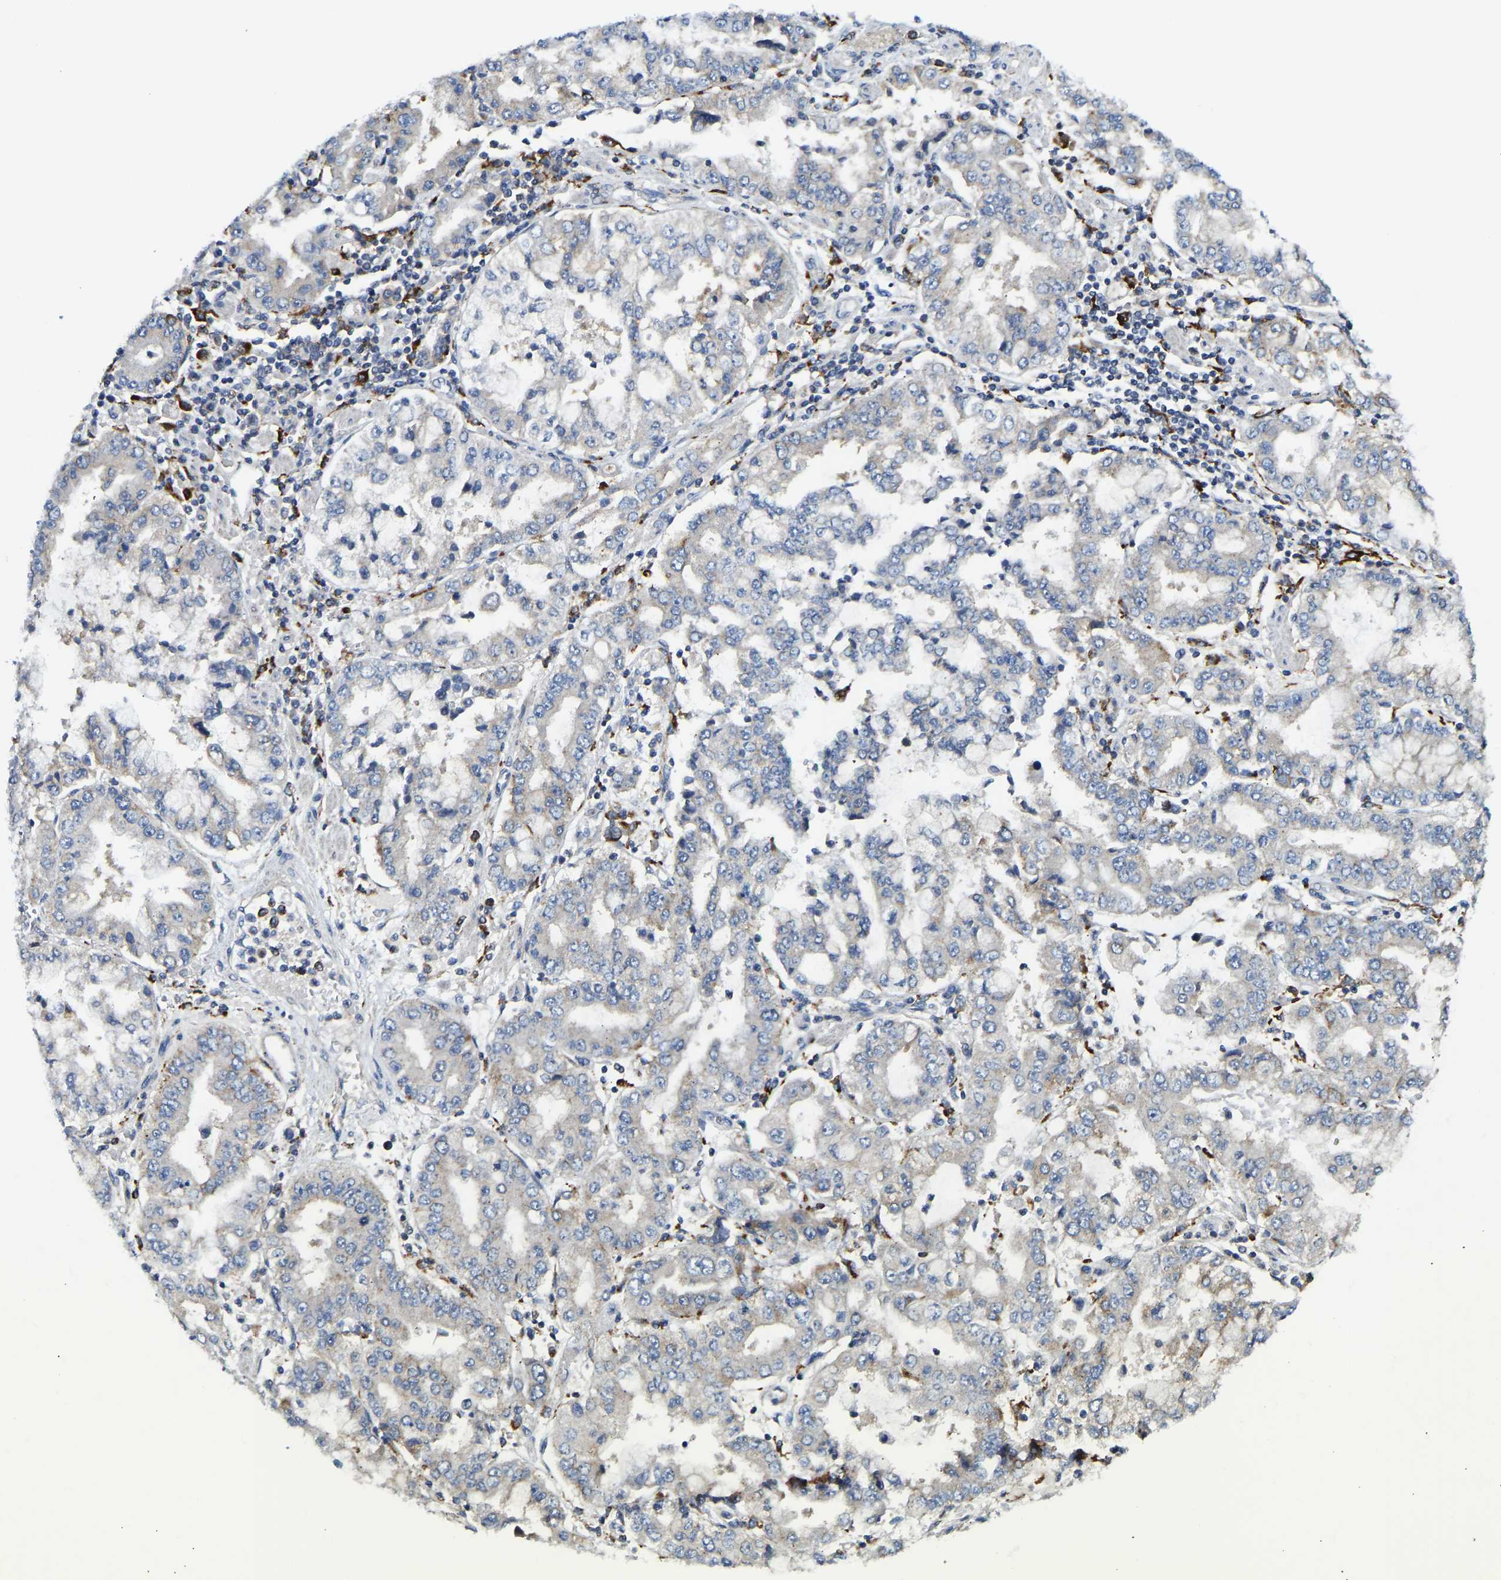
{"staining": {"intensity": "negative", "quantity": "none", "location": "none"}, "tissue": "stomach cancer", "cell_type": "Tumor cells", "image_type": "cancer", "snomed": [{"axis": "morphology", "description": "Adenocarcinoma, NOS"}, {"axis": "topography", "description": "Stomach"}], "caption": "High magnification brightfield microscopy of stomach cancer (adenocarcinoma) stained with DAB (3,3'-diaminobenzidine) (brown) and counterstained with hematoxylin (blue): tumor cells show no significant staining. (DAB IHC visualized using brightfield microscopy, high magnification).", "gene": "ATP6V1E1", "patient": {"sex": "male", "age": 76}}